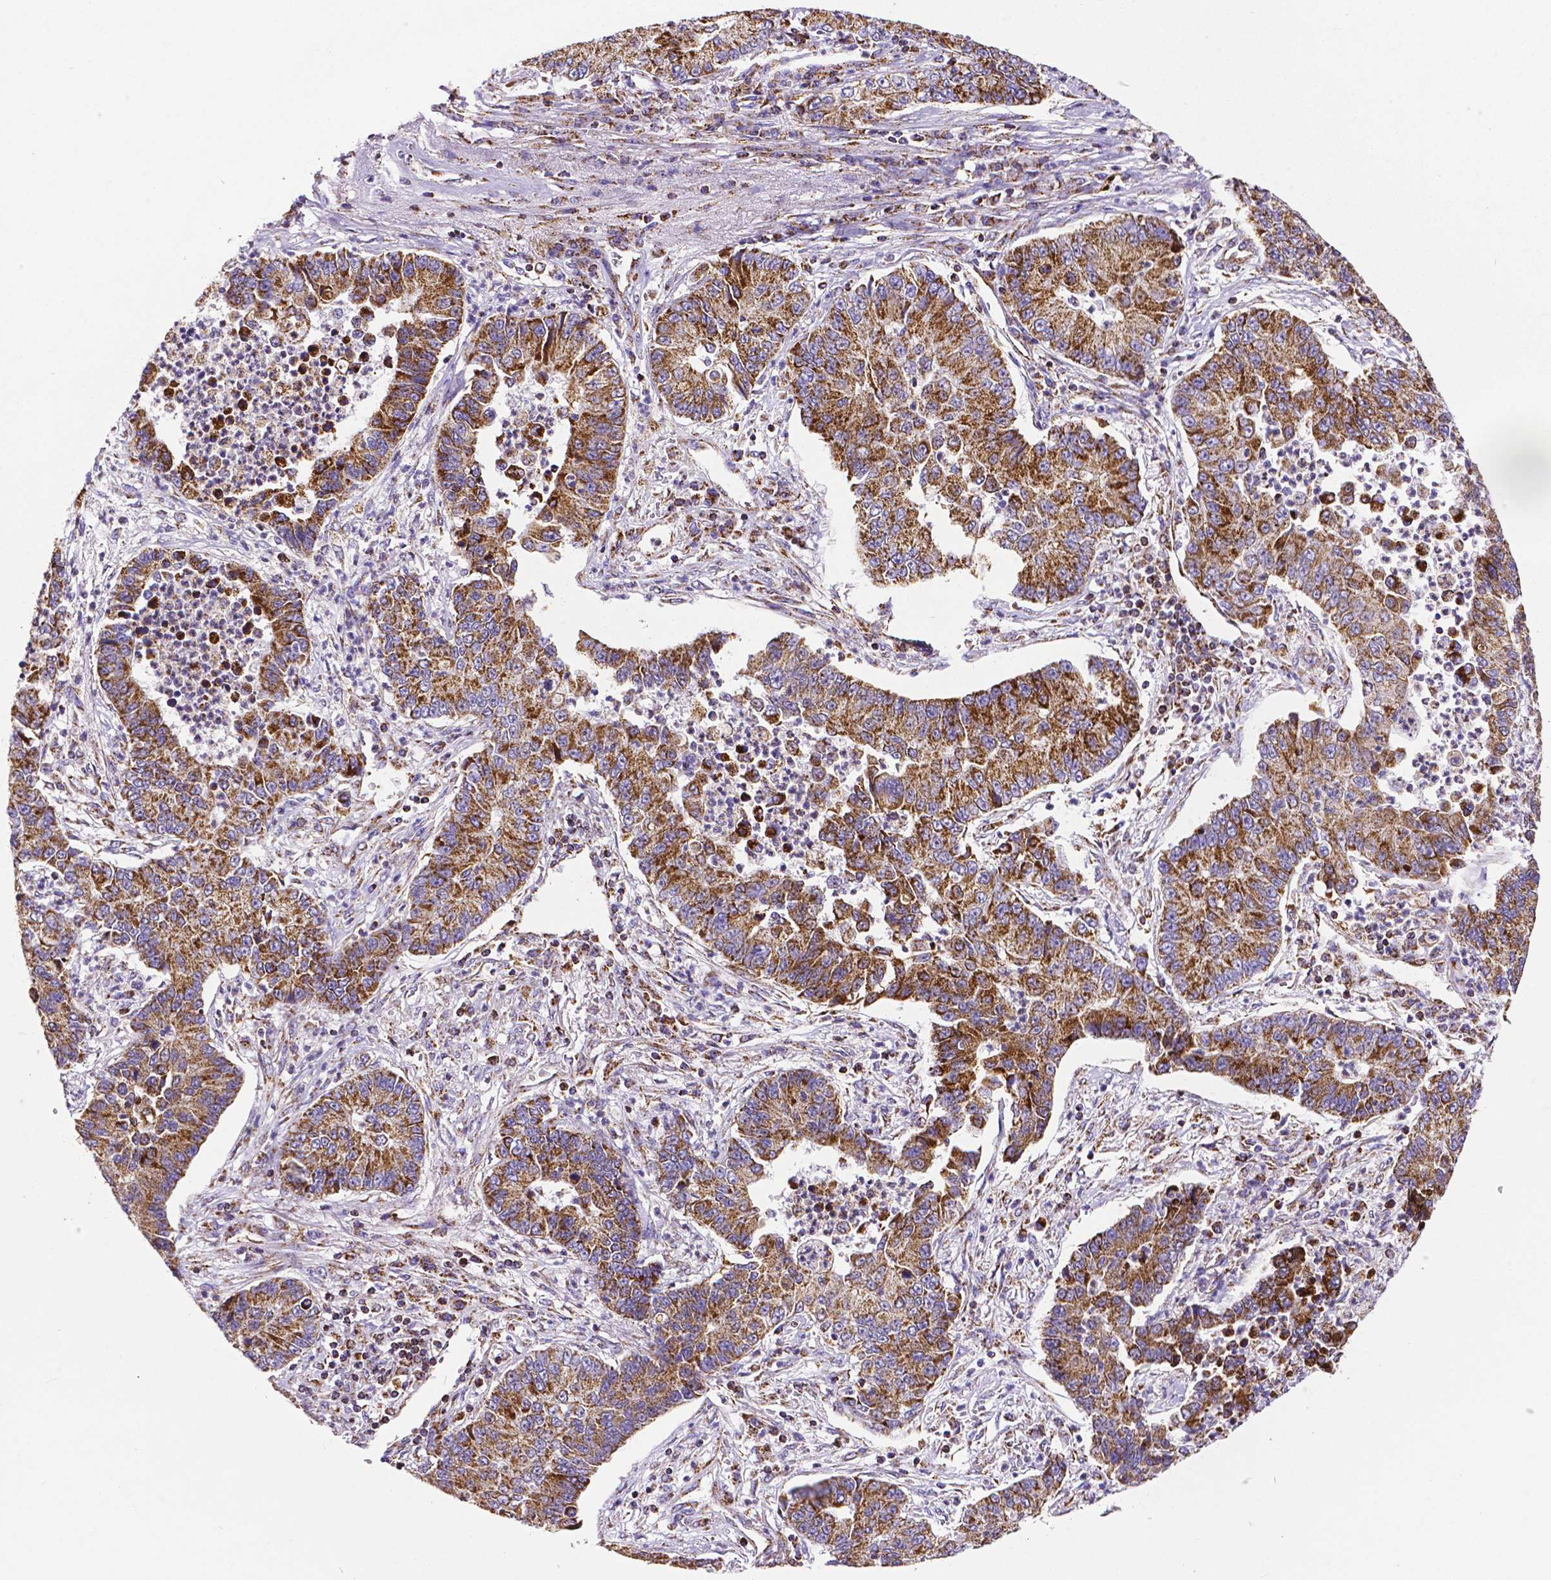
{"staining": {"intensity": "moderate", "quantity": ">75%", "location": "cytoplasmic/membranous"}, "tissue": "lung cancer", "cell_type": "Tumor cells", "image_type": "cancer", "snomed": [{"axis": "morphology", "description": "Adenocarcinoma, NOS"}, {"axis": "topography", "description": "Lung"}], "caption": "The immunohistochemical stain shows moderate cytoplasmic/membranous expression in tumor cells of lung cancer tissue.", "gene": "MACC1", "patient": {"sex": "female", "age": 57}}